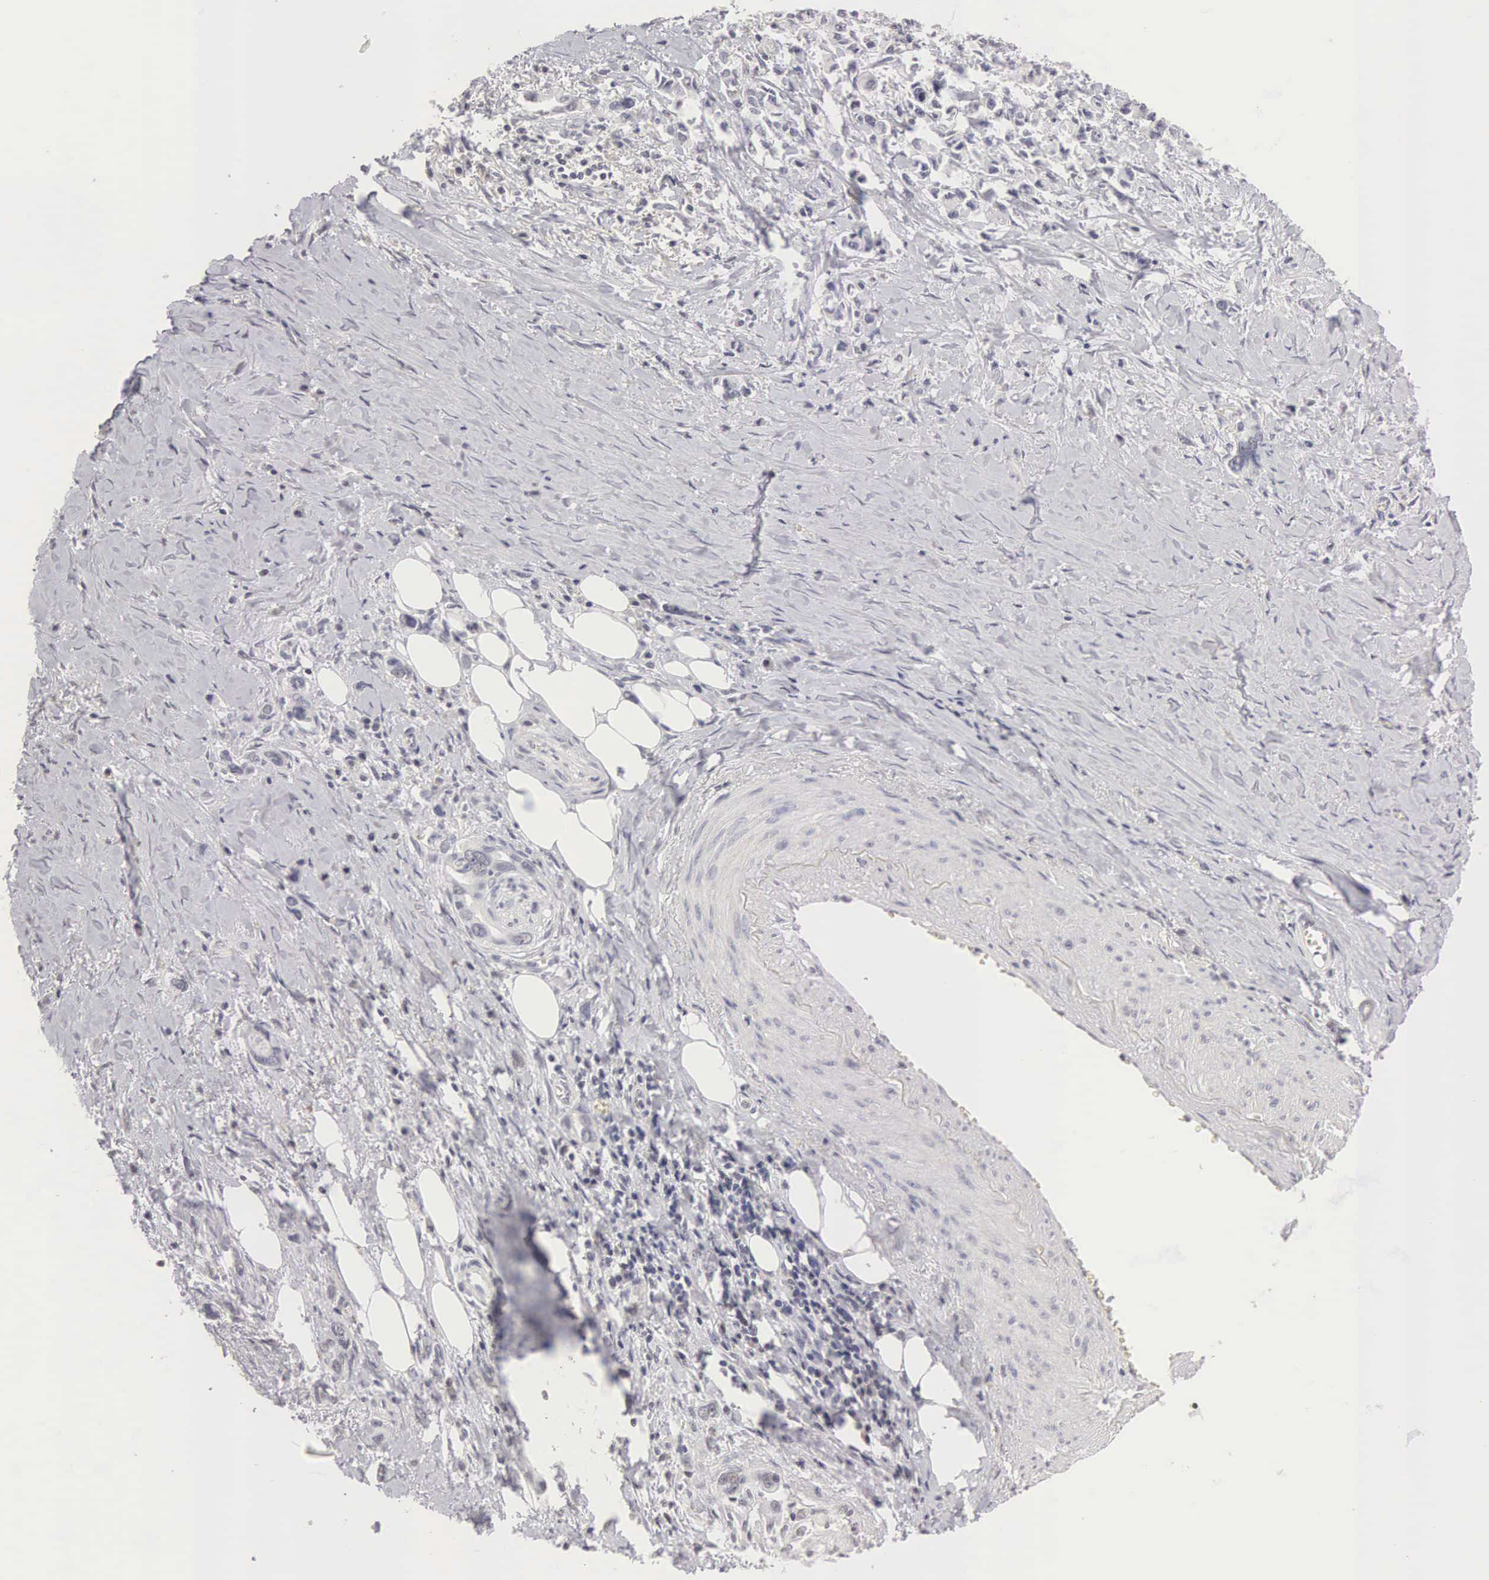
{"staining": {"intensity": "negative", "quantity": "none", "location": "none"}, "tissue": "stomach cancer", "cell_type": "Tumor cells", "image_type": "cancer", "snomed": [{"axis": "morphology", "description": "Adenocarcinoma, NOS"}, {"axis": "topography", "description": "Stomach"}], "caption": "Immunohistochemical staining of adenocarcinoma (stomach) exhibits no significant positivity in tumor cells.", "gene": "FAM47A", "patient": {"sex": "male", "age": 78}}